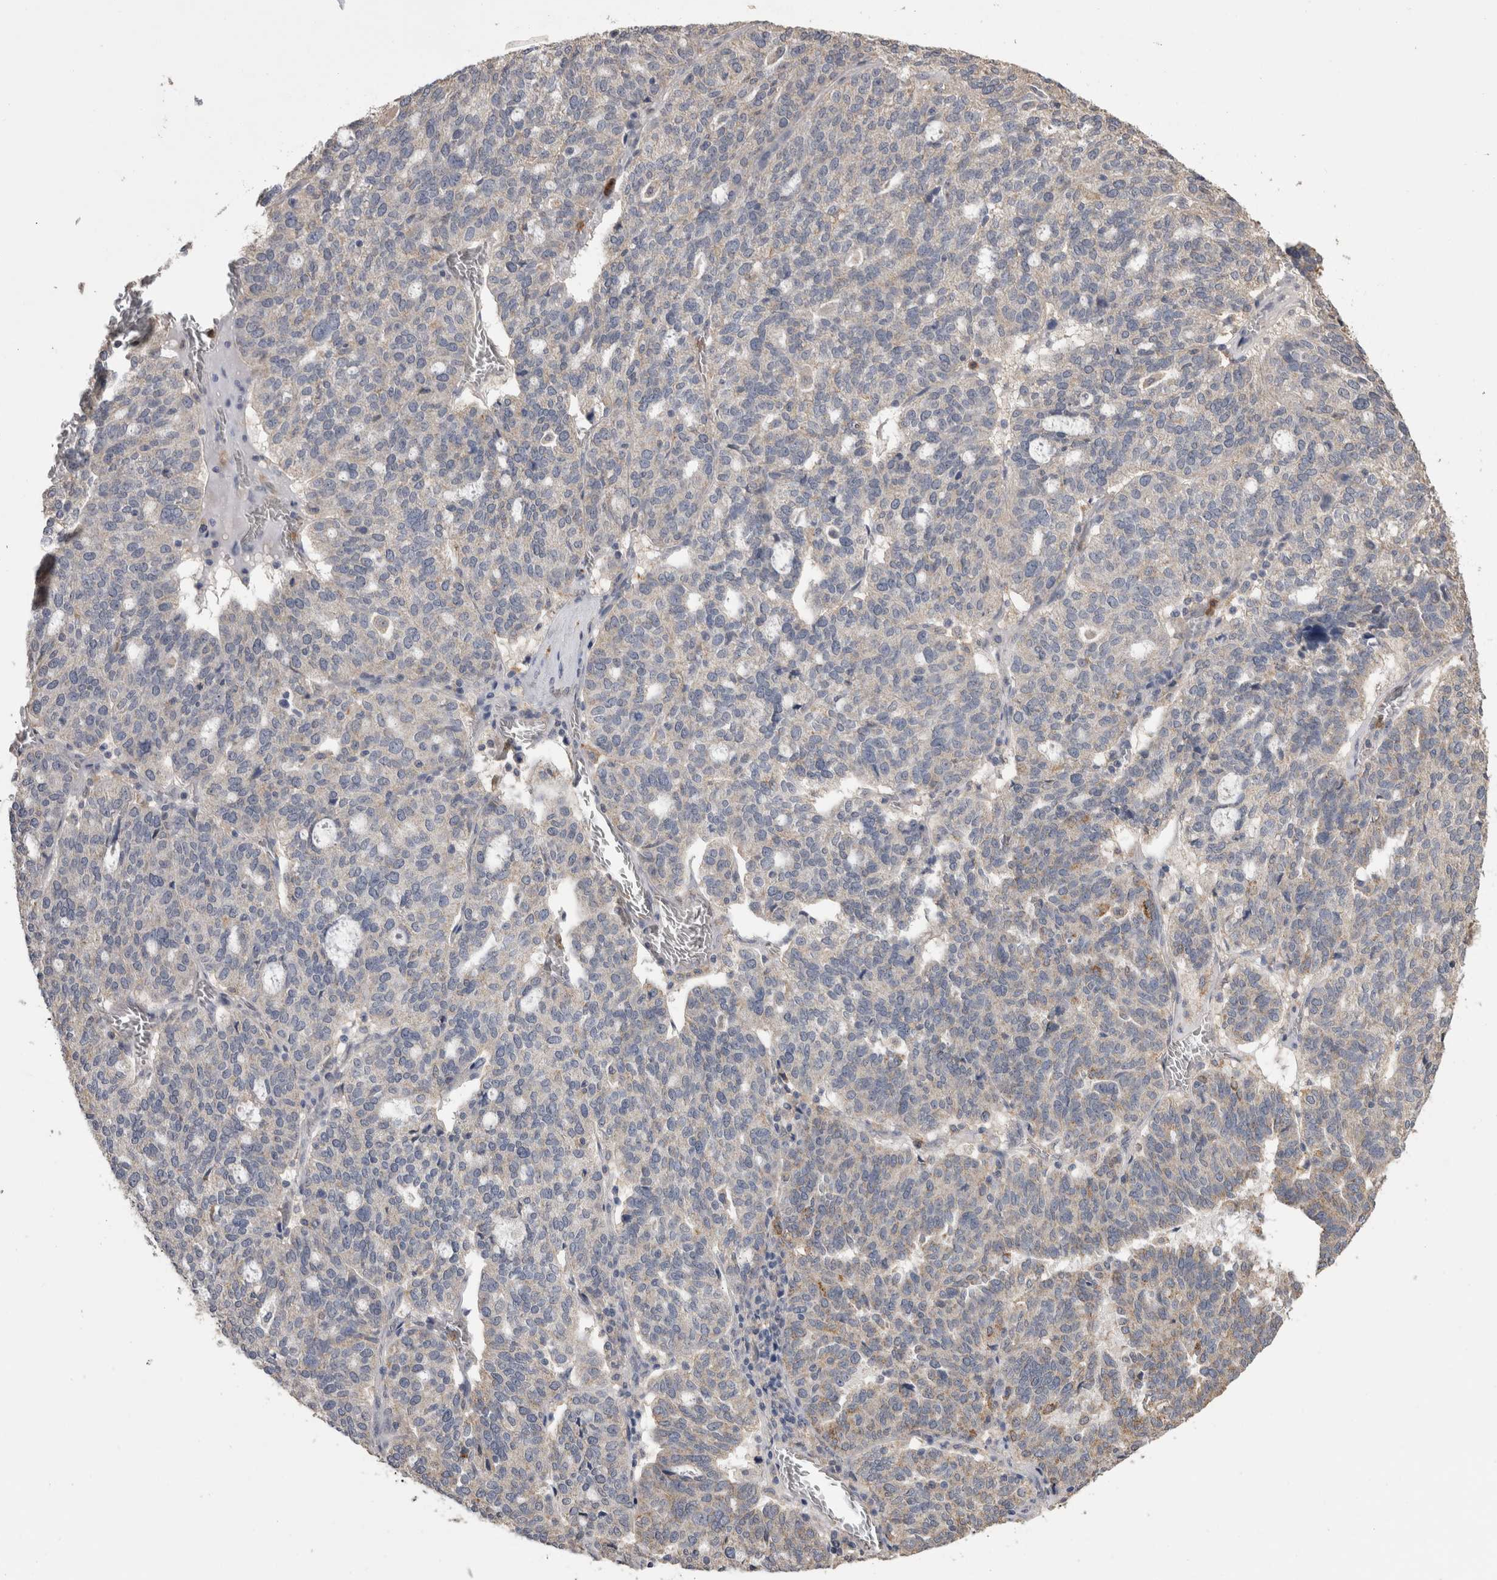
{"staining": {"intensity": "negative", "quantity": "none", "location": "none"}, "tissue": "ovarian cancer", "cell_type": "Tumor cells", "image_type": "cancer", "snomed": [{"axis": "morphology", "description": "Cystadenocarcinoma, serous, NOS"}, {"axis": "topography", "description": "Ovary"}], "caption": "This histopathology image is of ovarian cancer stained with IHC to label a protein in brown with the nuclei are counter-stained blue. There is no staining in tumor cells.", "gene": "CNTFR", "patient": {"sex": "female", "age": 59}}